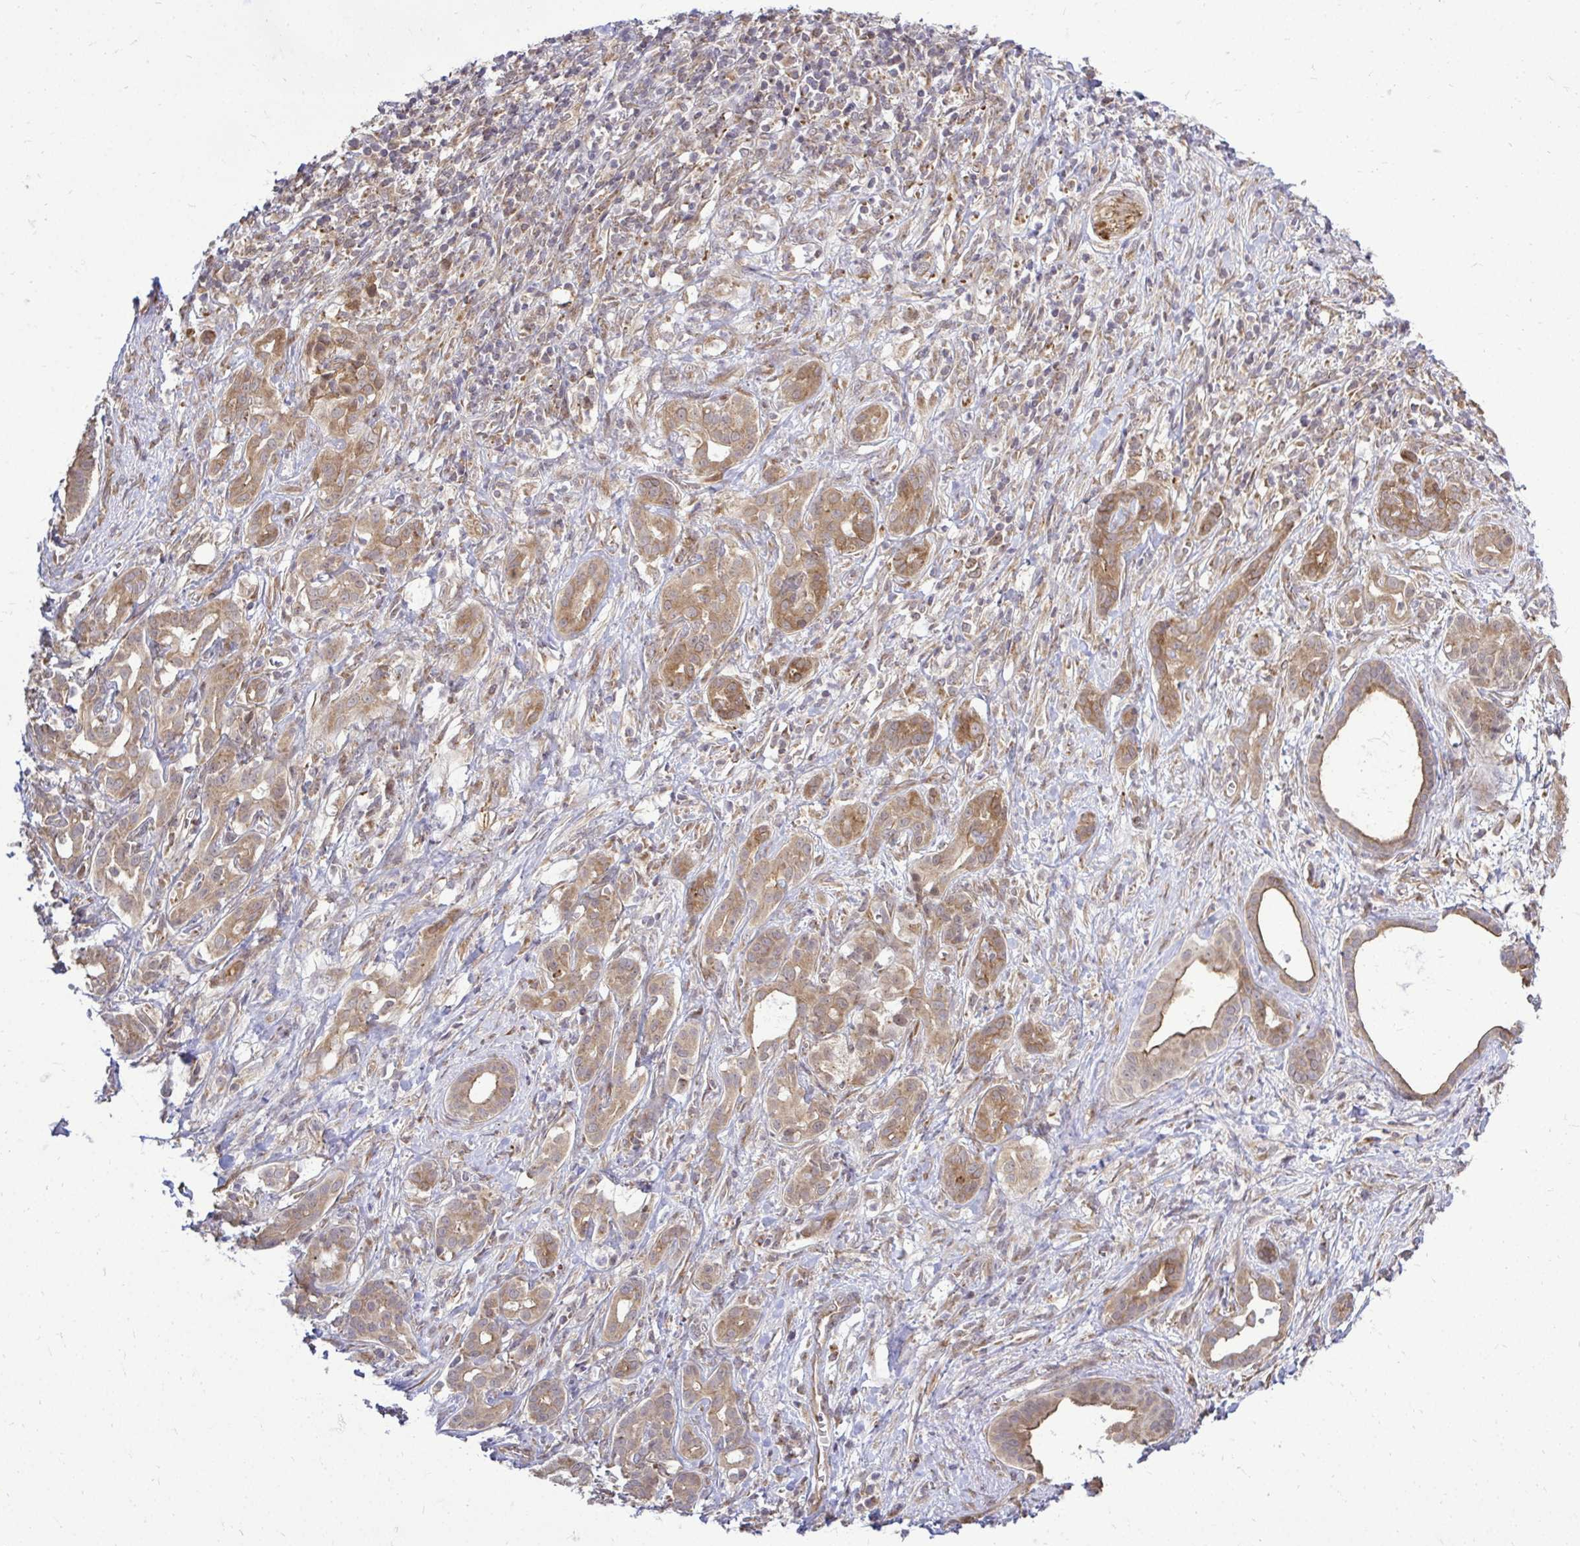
{"staining": {"intensity": "weak", "quantity": ">75%", "location": "cytoplasmic/membranous"}, "tissue": "pancreatic cancer", "cell_type": "Tumor cells", "image_type": "cancer", "snomed": [{"axis": "morphology", "description": "Adenocarcinoma, NOS"}, {"axis": "topography", "description": "Pancreas"}], "caption": "Tumor cells demonstrate low levels of weak cytoplasmic/membranous positivity in approximately >75% of cells in human pancreatic cancer.", "gene": "FMR1", "patient": {"sex": "male", "age": 61}}